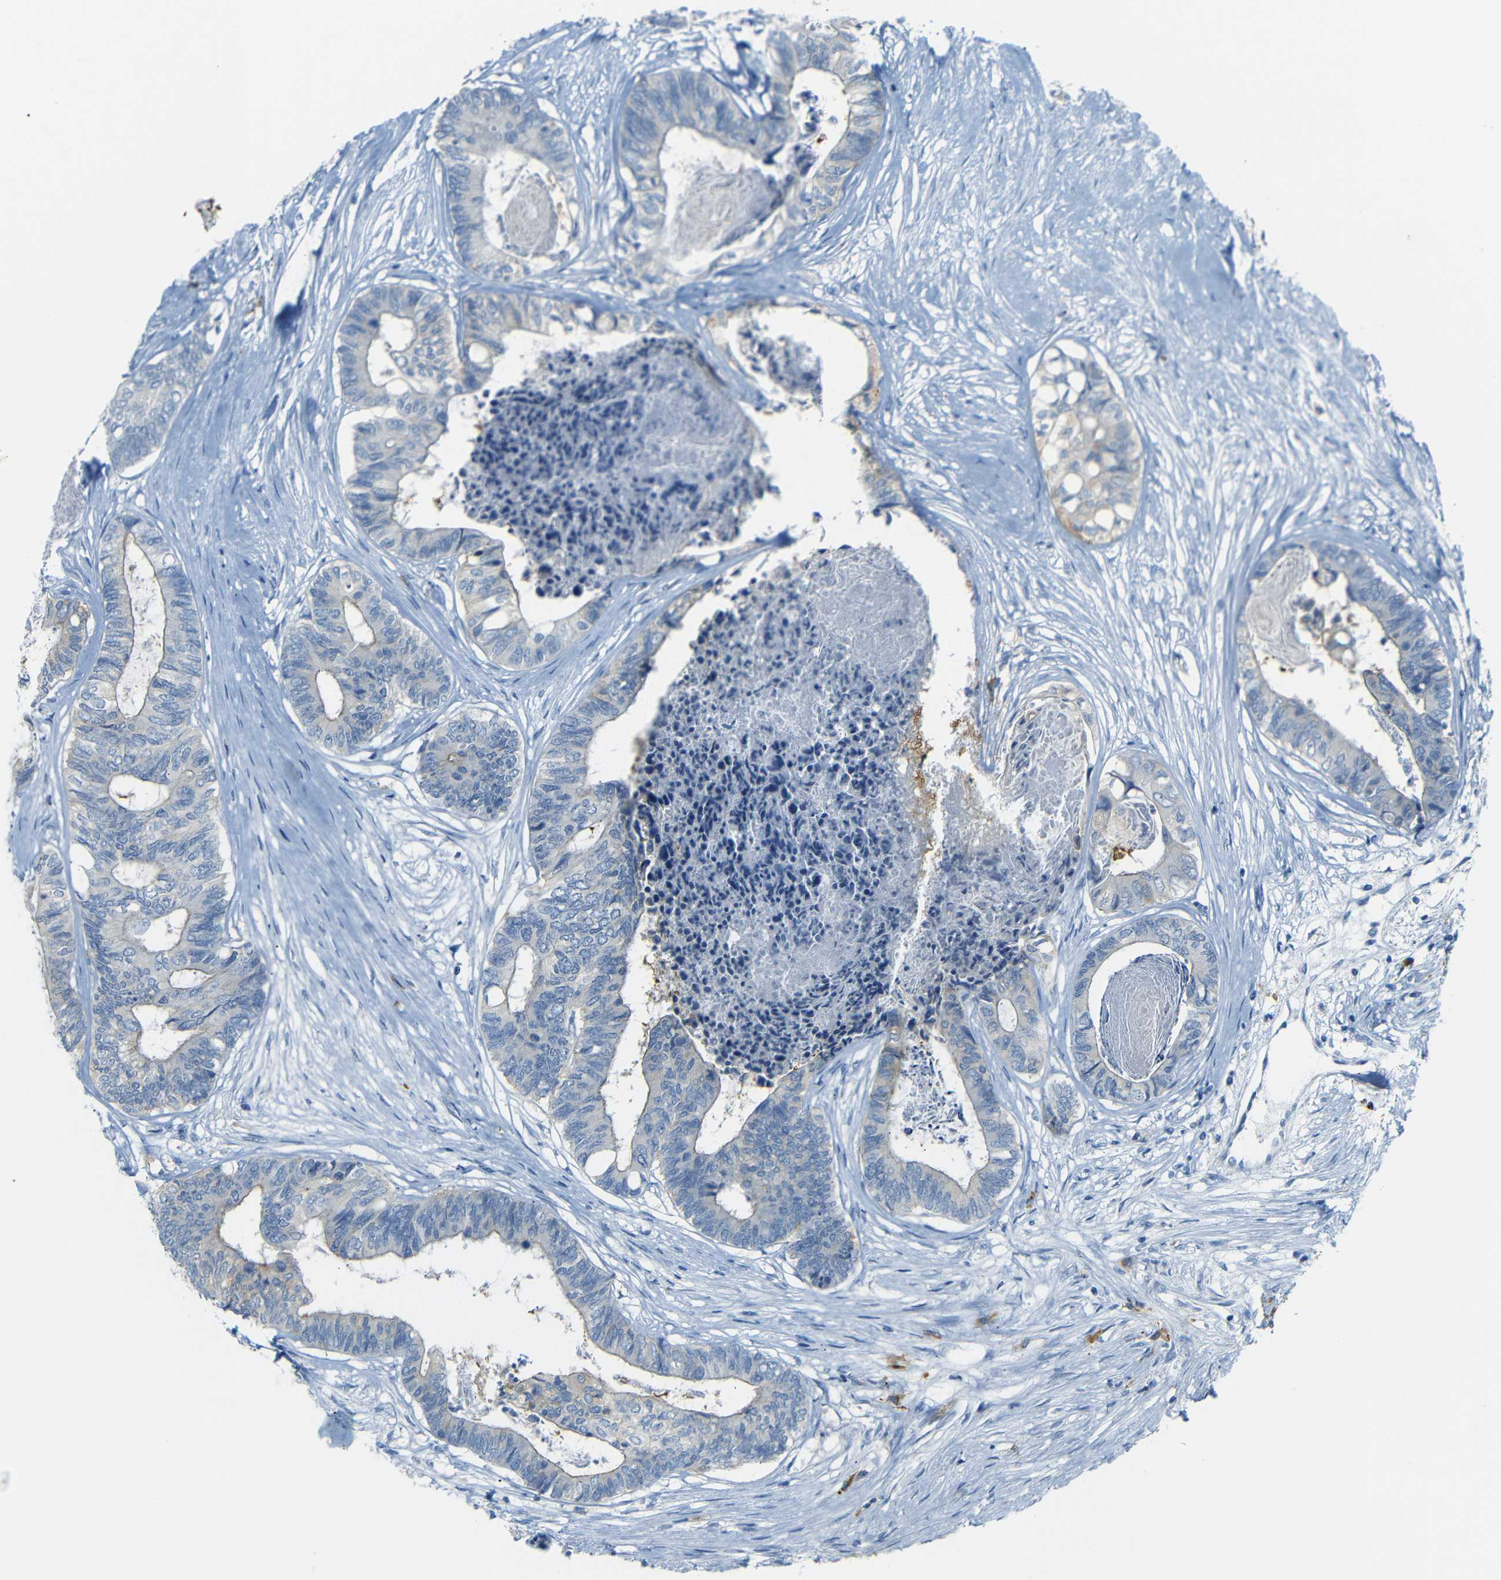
{"staining": {"intensity": "weak", "quantity": "<25%", "location": "cytoplasmic/membranous"}, "tissue": "colorectal cancer", "cell_type": "Tumor cells", "image_type": "cancer", "snomed": [{"axis": "morphology", "description": "Adenocarcinoma, NOS"}, {"axis": "topography", "description": "Rectum"}], "caption": "An image of human colorectal cancer (adenocarcinoma) is negative for staining in tumor cells. Nuclei are stained in blue.", "gene": "FCRL1", "patient": {"sex": "male", "age": 63}}